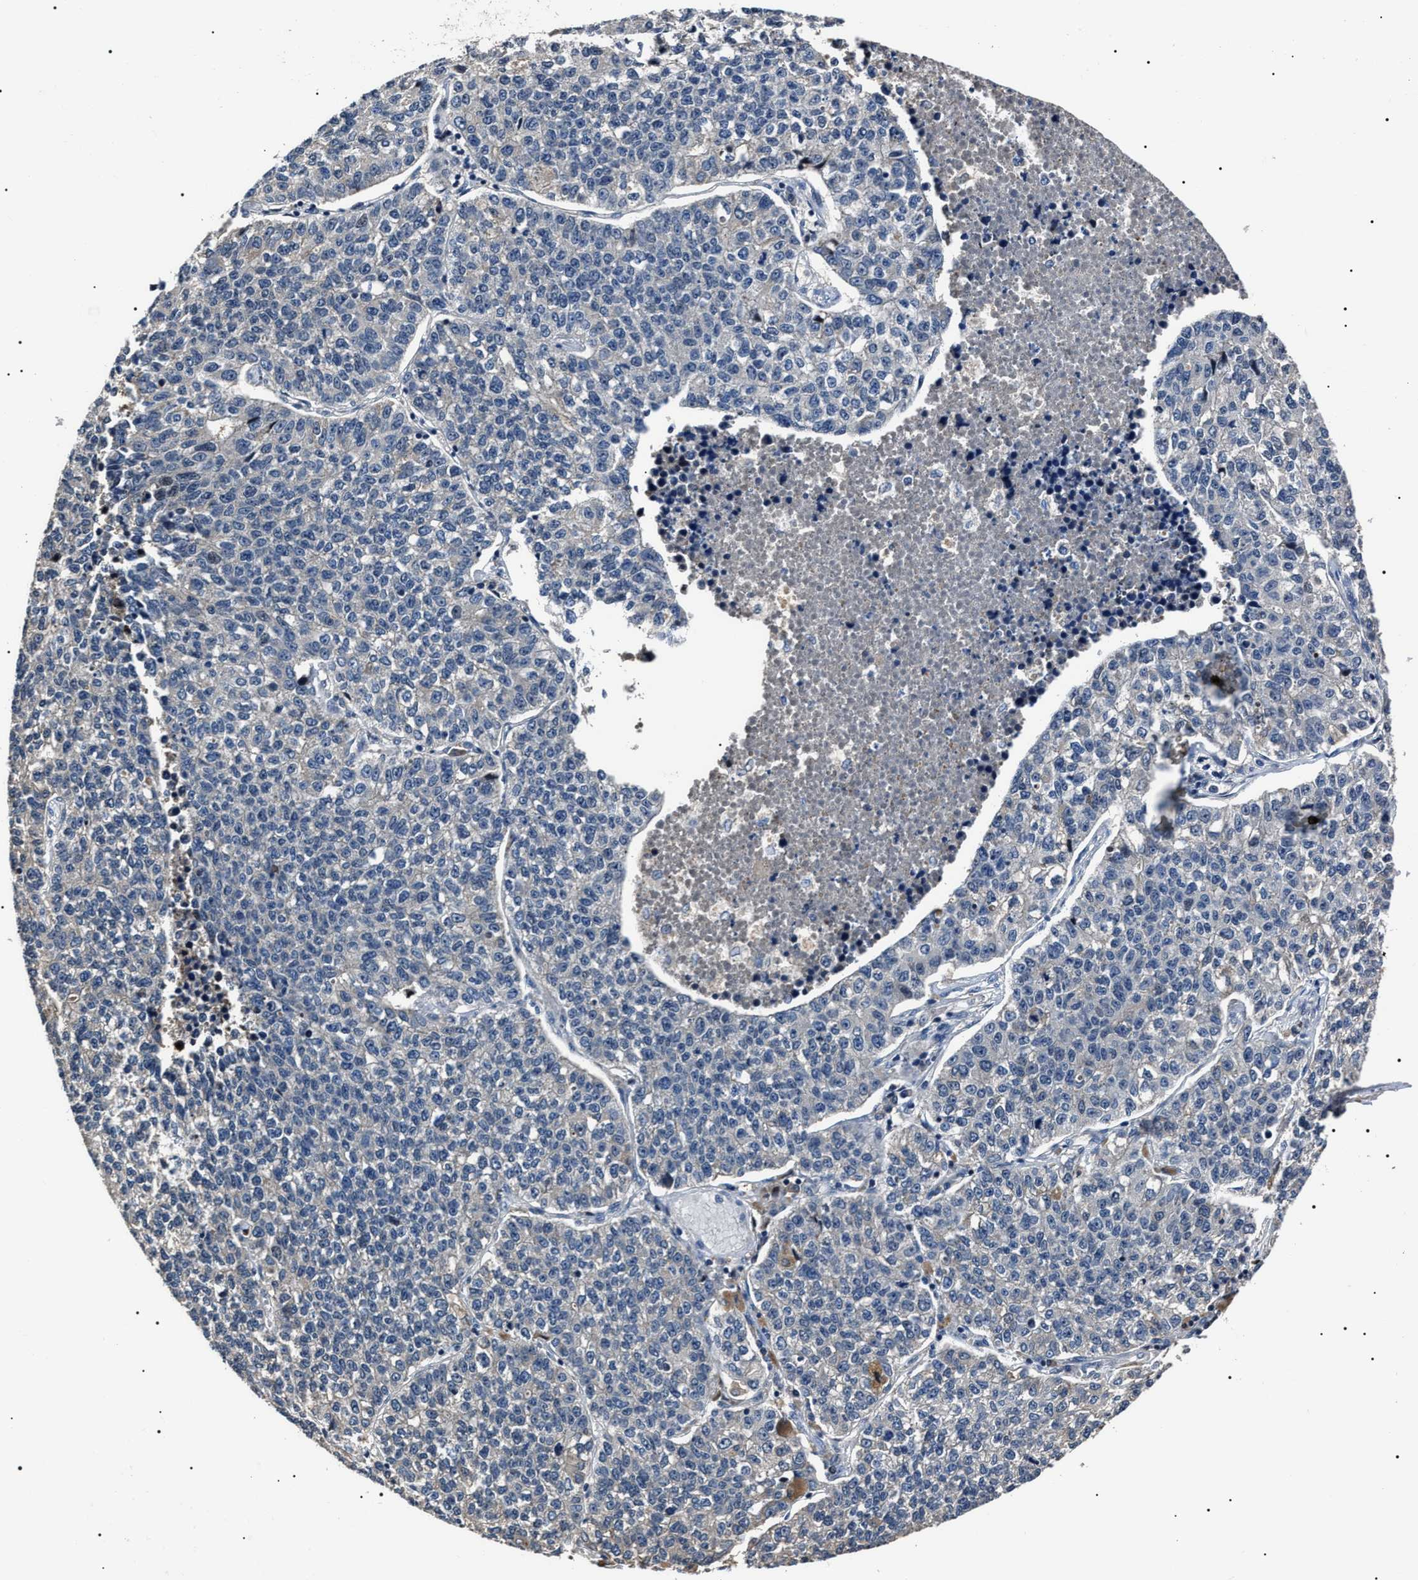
{"staining": {"intensity": "negative", "quantity": "none", "location": "none"}, "tissue": "lung cancer", "cell_type": "Tumor cells", "image_type": "cancer", "snomed": [{"axis": "morphology", "description": "Adenocarcinoma, NOS"}, {"axis": "topography", "description": "Lung"}], "caption": "A photomicrograph of adenocarcinoma (lung) stained for a protein displays no brown staining in tumor cells.", "gene": "IFT81", "patient": {"sex": "male", "age": 49}}